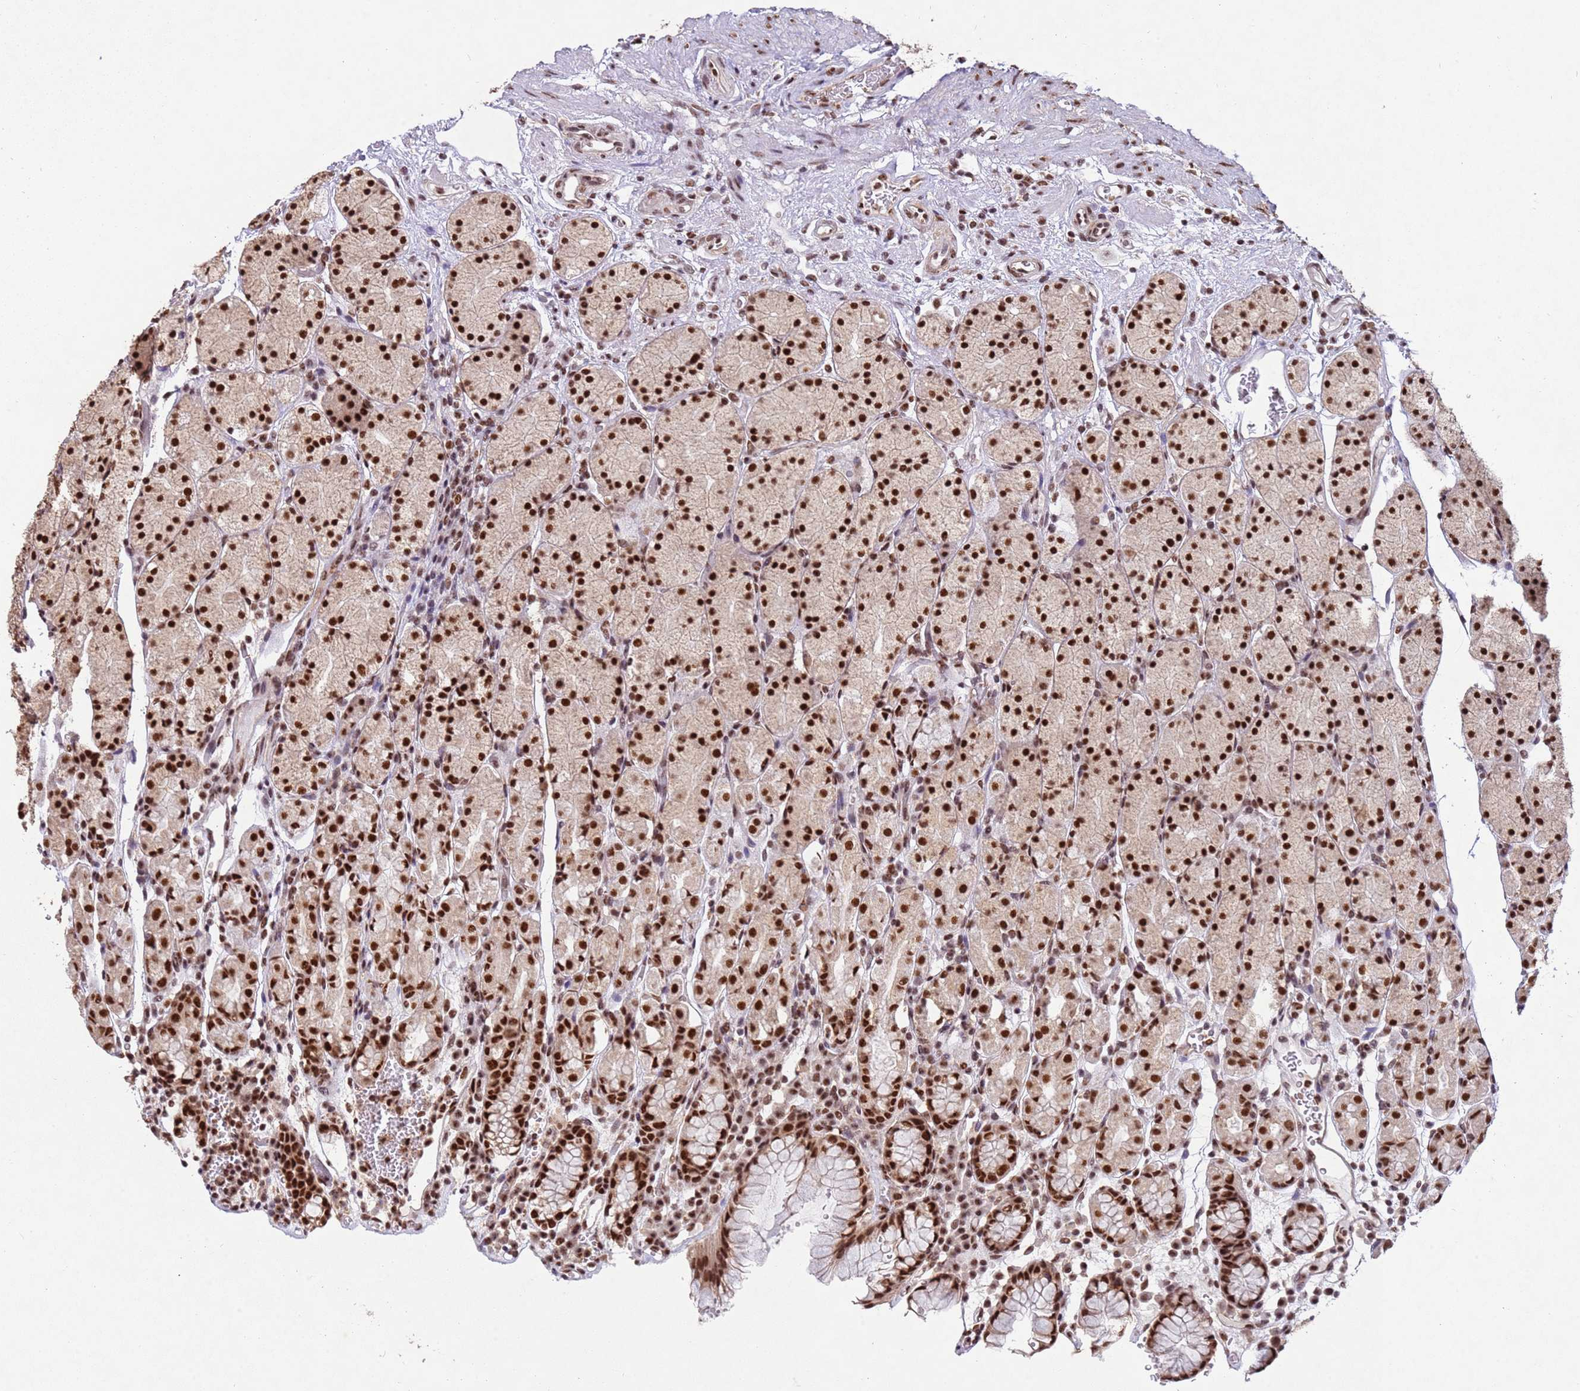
{"staining": {"intensity": "strong", "quantity": ">75%", "location": "nuclear"}, "tissue": "stomach", "cell_type": "Glandular cells", "image_type": "normal", "snomed": [{"axis": "morphology", "description": "Normal tissue, NOS"}, {"axis": "topography", "description": "Stomach, upper"}, {"axis": "topography", "description": "Stomach"}], "caption": "Unremarkable stomach reveals strong nuclear staining in about >75% of glandular cells, visualized by immunohistochemistry.", "gene": "ESF1", "patient": {"sex": "male", "age": 62}}